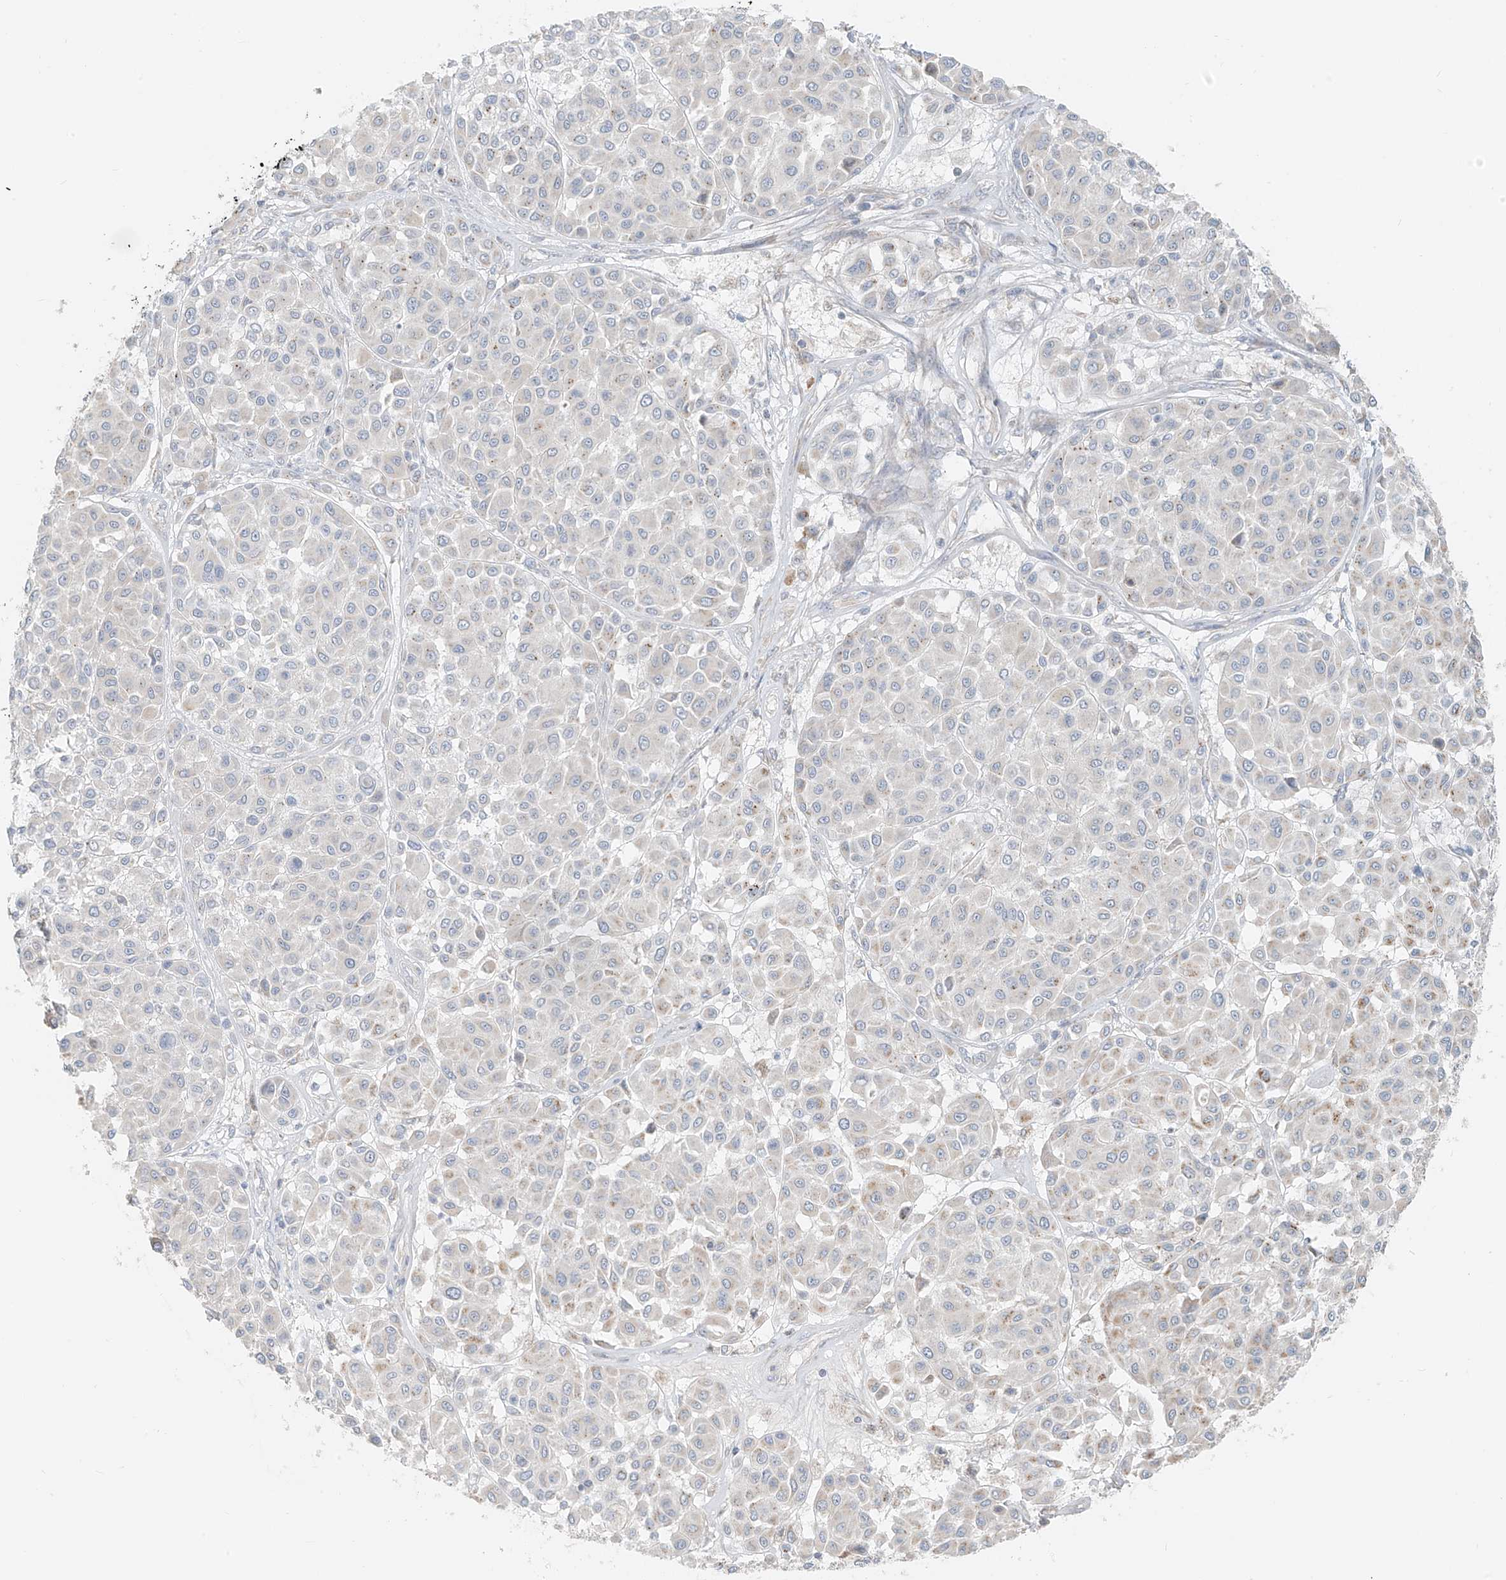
{"staining": {"intensity": "negative", "quantity": "none", "location": "none"}, "tissue": "melanoma", "cell_type": "Tumor cells", "image_type": "cancer", "snomed": [{"axis": "morphology", "description": "Malignant melanoma, Metastatic site"}, {"axis": "topography", "description": "Soft tissue"}], "caption": "Tumor cells show no significant staining in malignant melanoma (metastatic site).", "gene": "UST", "patient": {"sex": "male", "age": 41}}